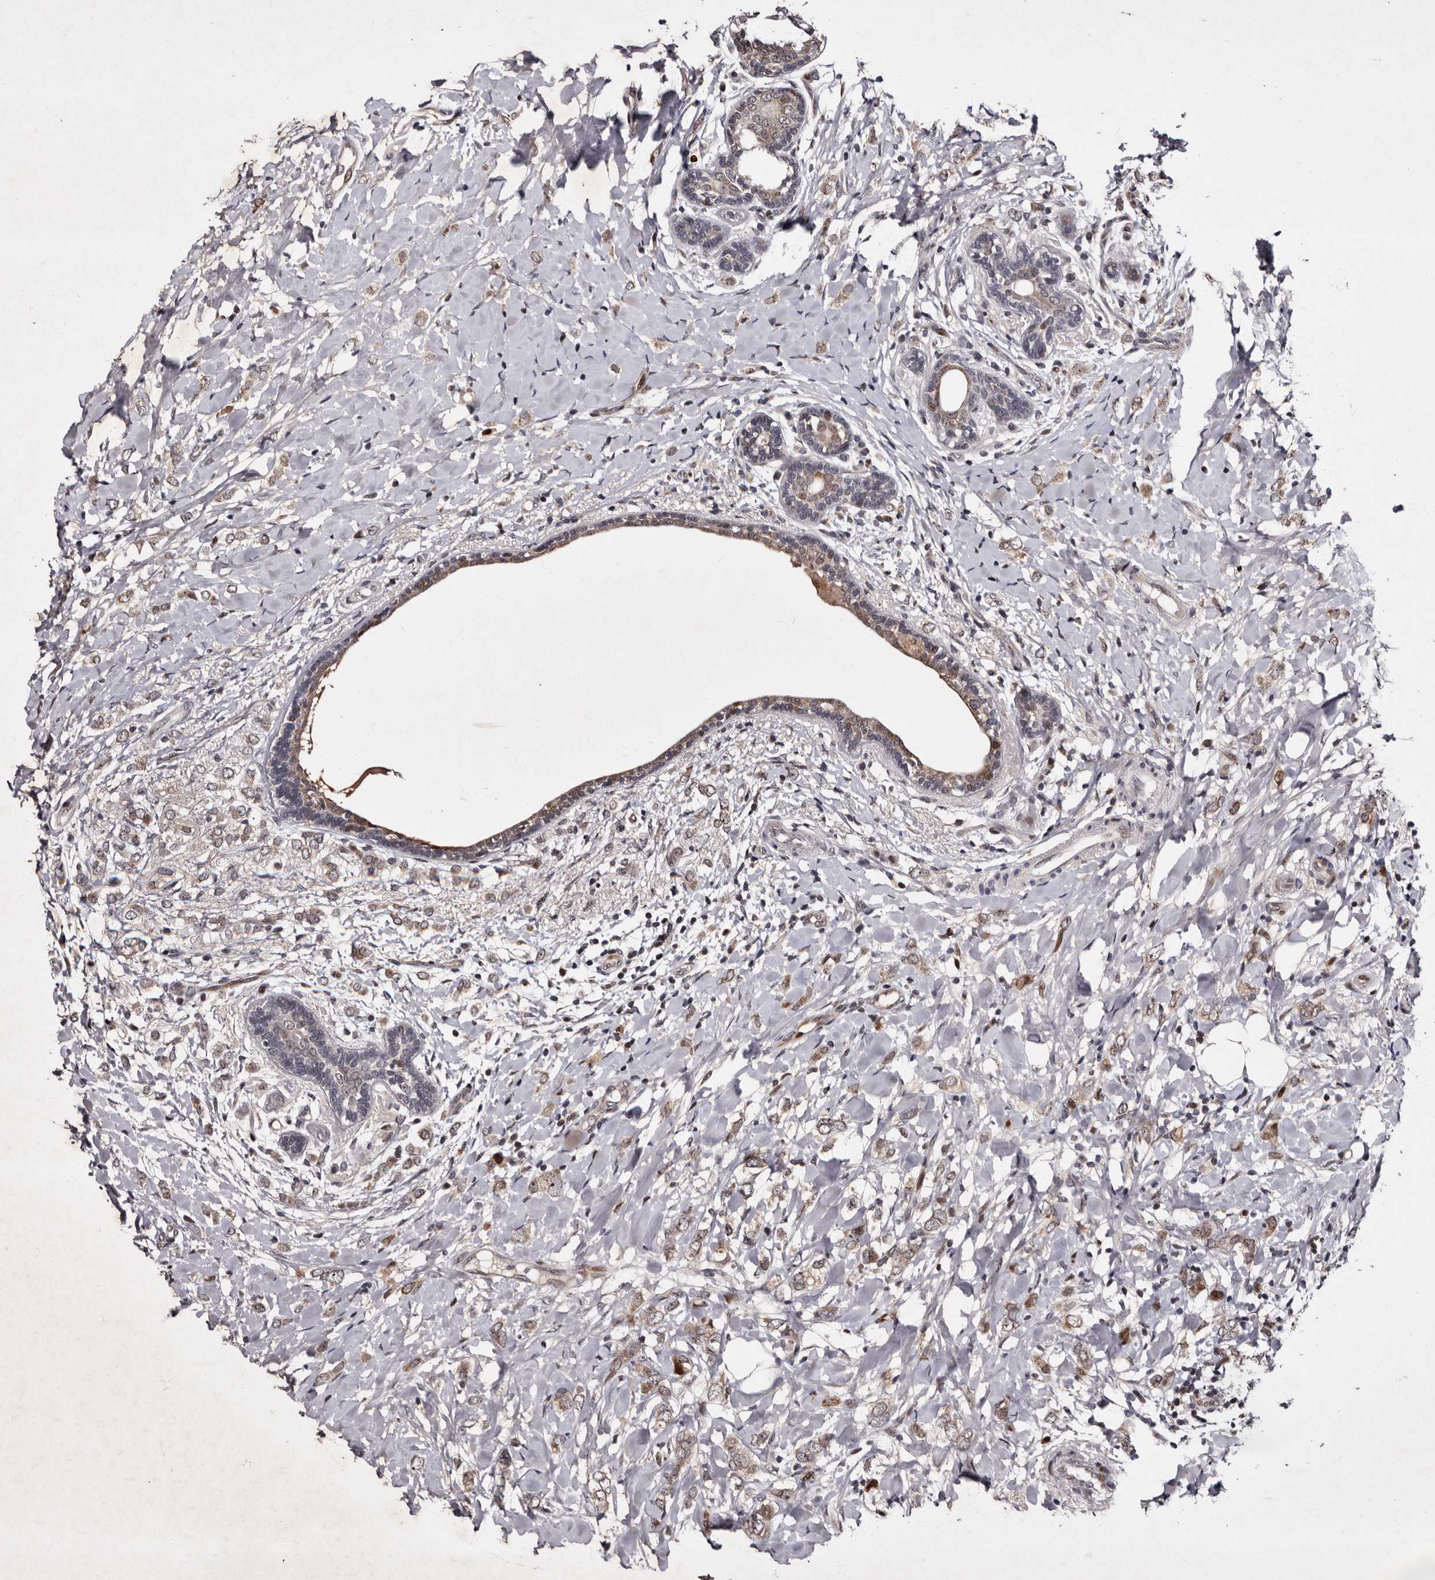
{"staining": {"intensity": "weak", "quantity": ">75%", "location": "cytoplasmic/membranous"}, "tissue": "breast cancer", "cell_type": "Tumor cells", "image_type": "cancer", "snomed": [{"axis": "morphology", "description": "Normal tissue, NOS"}, {"axis": "morphology", "description": "Lobular carcinoma"}, {"axis": "topography", "description": "Breast"}], "caption": "This image shows IHC staining of human breast lobular carcinoma, with low weak cytoplasmic/membranous staining in about >75% of tumor cells.", "gene": "TNKS", "patient": {"sex": "female", "age": 47}}